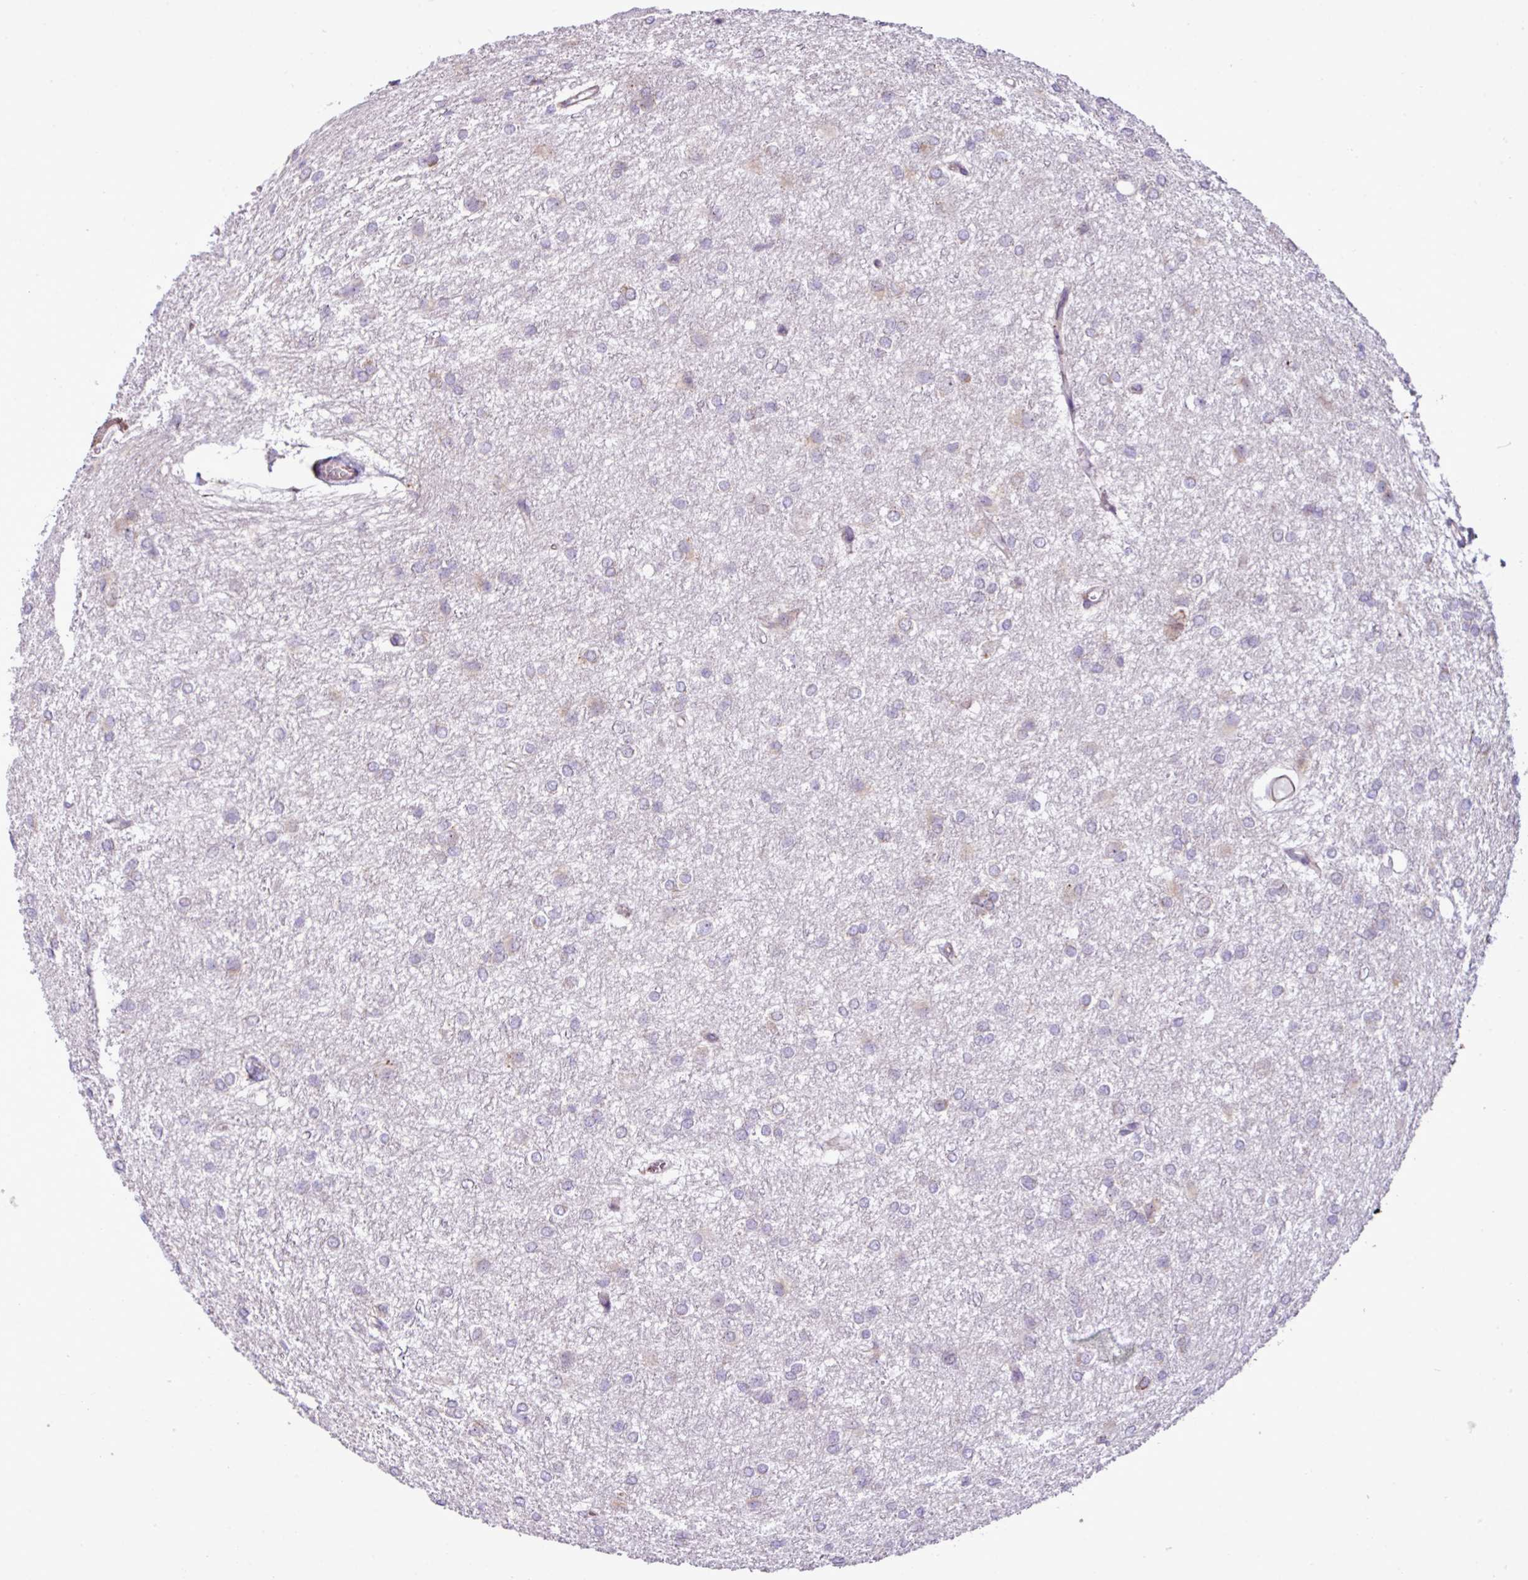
{"staining": {"intensity": "negative", "quantity": "none", "location": "none"}, "tissue": "glioma", "cell_type": "Tumor cells", "image_type": "cancer", "snomed": [{"axis": "morphology", "description": "Glioma, malignant, High grade"}, {"axis": "topography", "description": "Brain"}], "caption": "Immunohistochemistry histopathology image of glioma stained for a protein (brown), which reveals no expression in tumor cells.", "gene": "ZSCAN5A", "patient": {"sex": "female", "age": 50}}